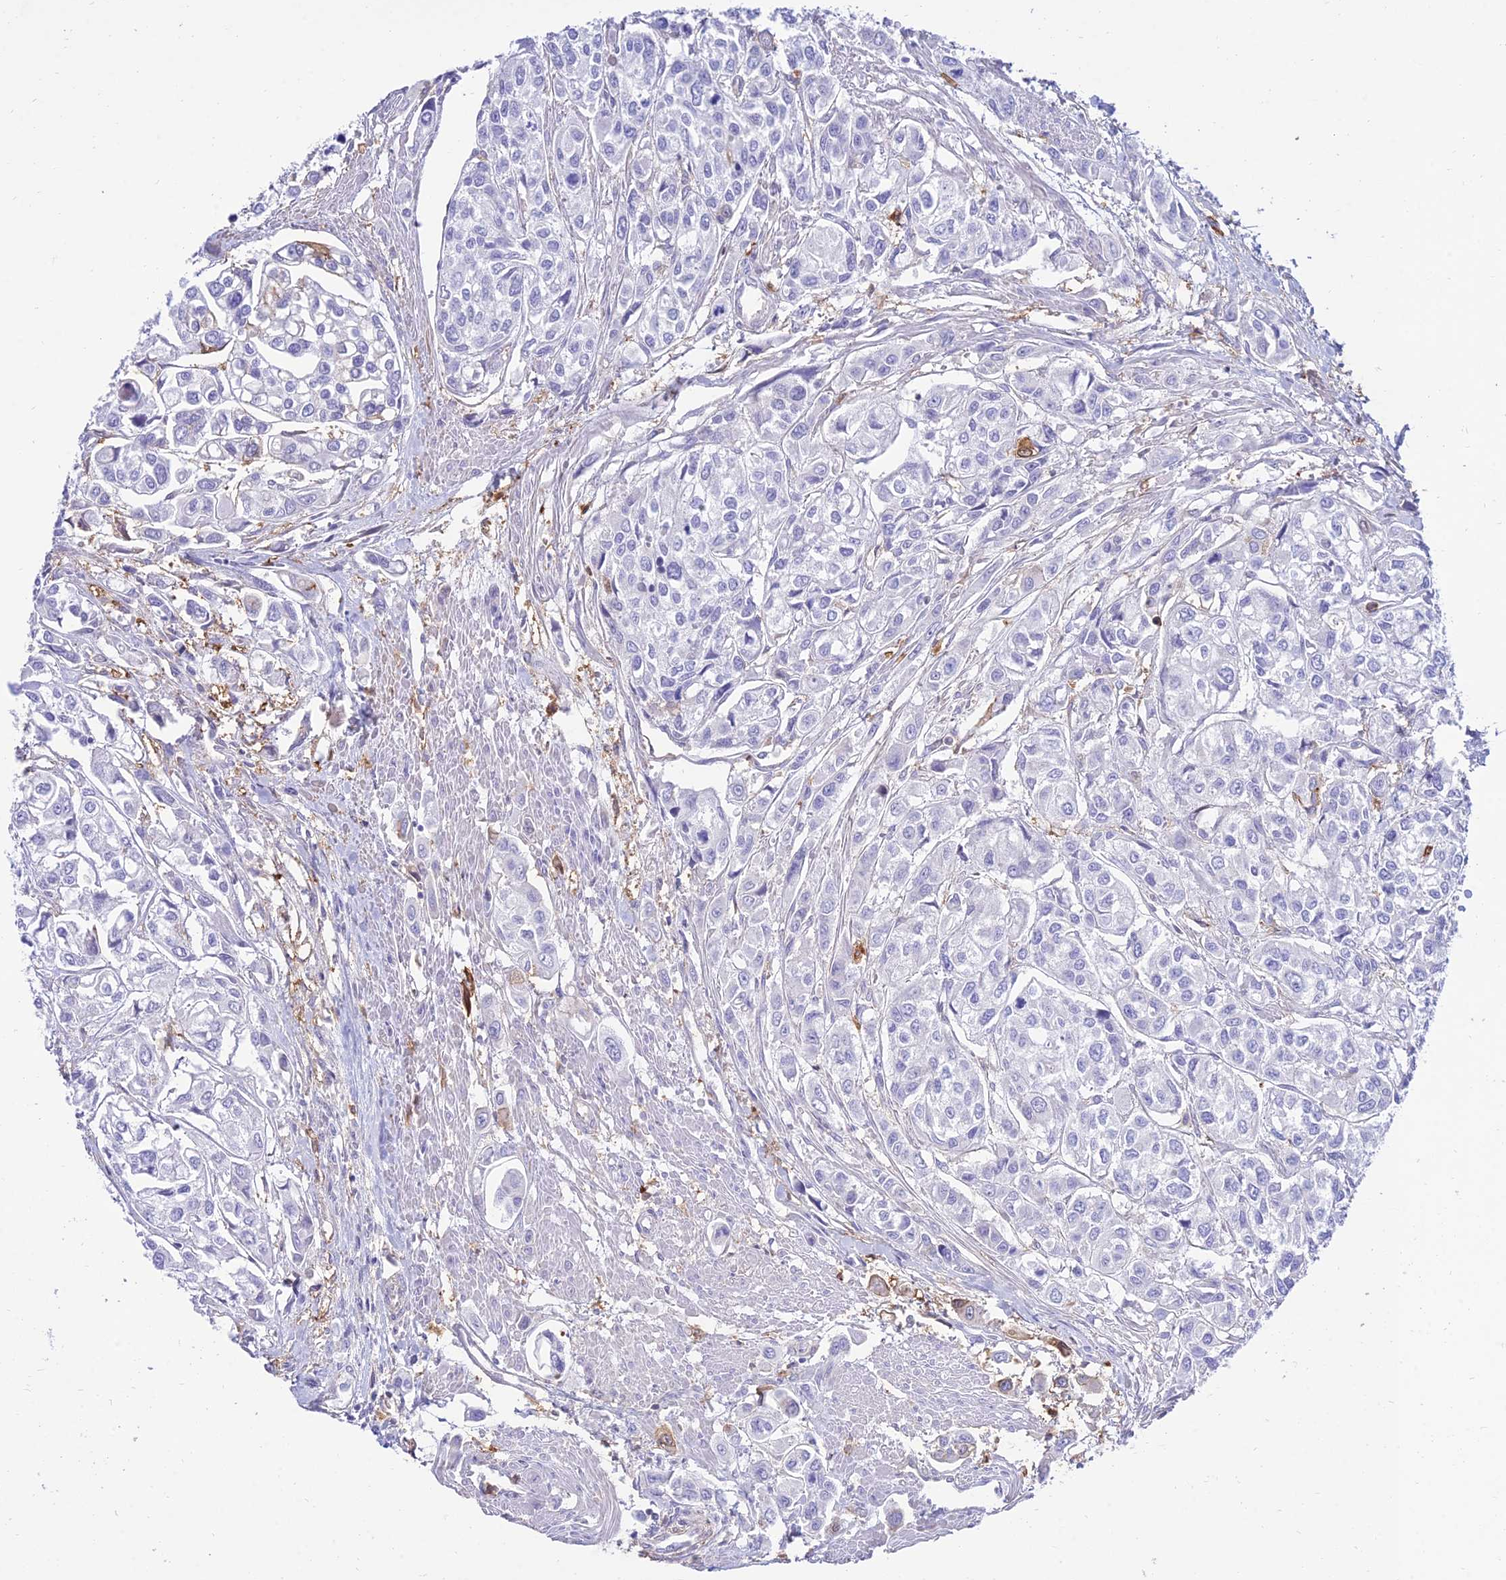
{"staining": {"intensity": "negative", "quantity": "none", "location": "none"}, "tissue": "urothelial cancer", "cell_type": "Tumor cells", "image_type": "cancer", "snomed": [{"axis": "morphology", "description": "Urothelial carcinoma, High grade"}, {"axis": "topography", "description": "Urinary bladder"}], "caption": "Histopathology image shows no protein staining in tumor cells of urothelial cancer tissue.", "gene": "SREK1IP1", "patient": {"sex": "male", "age": 67}}